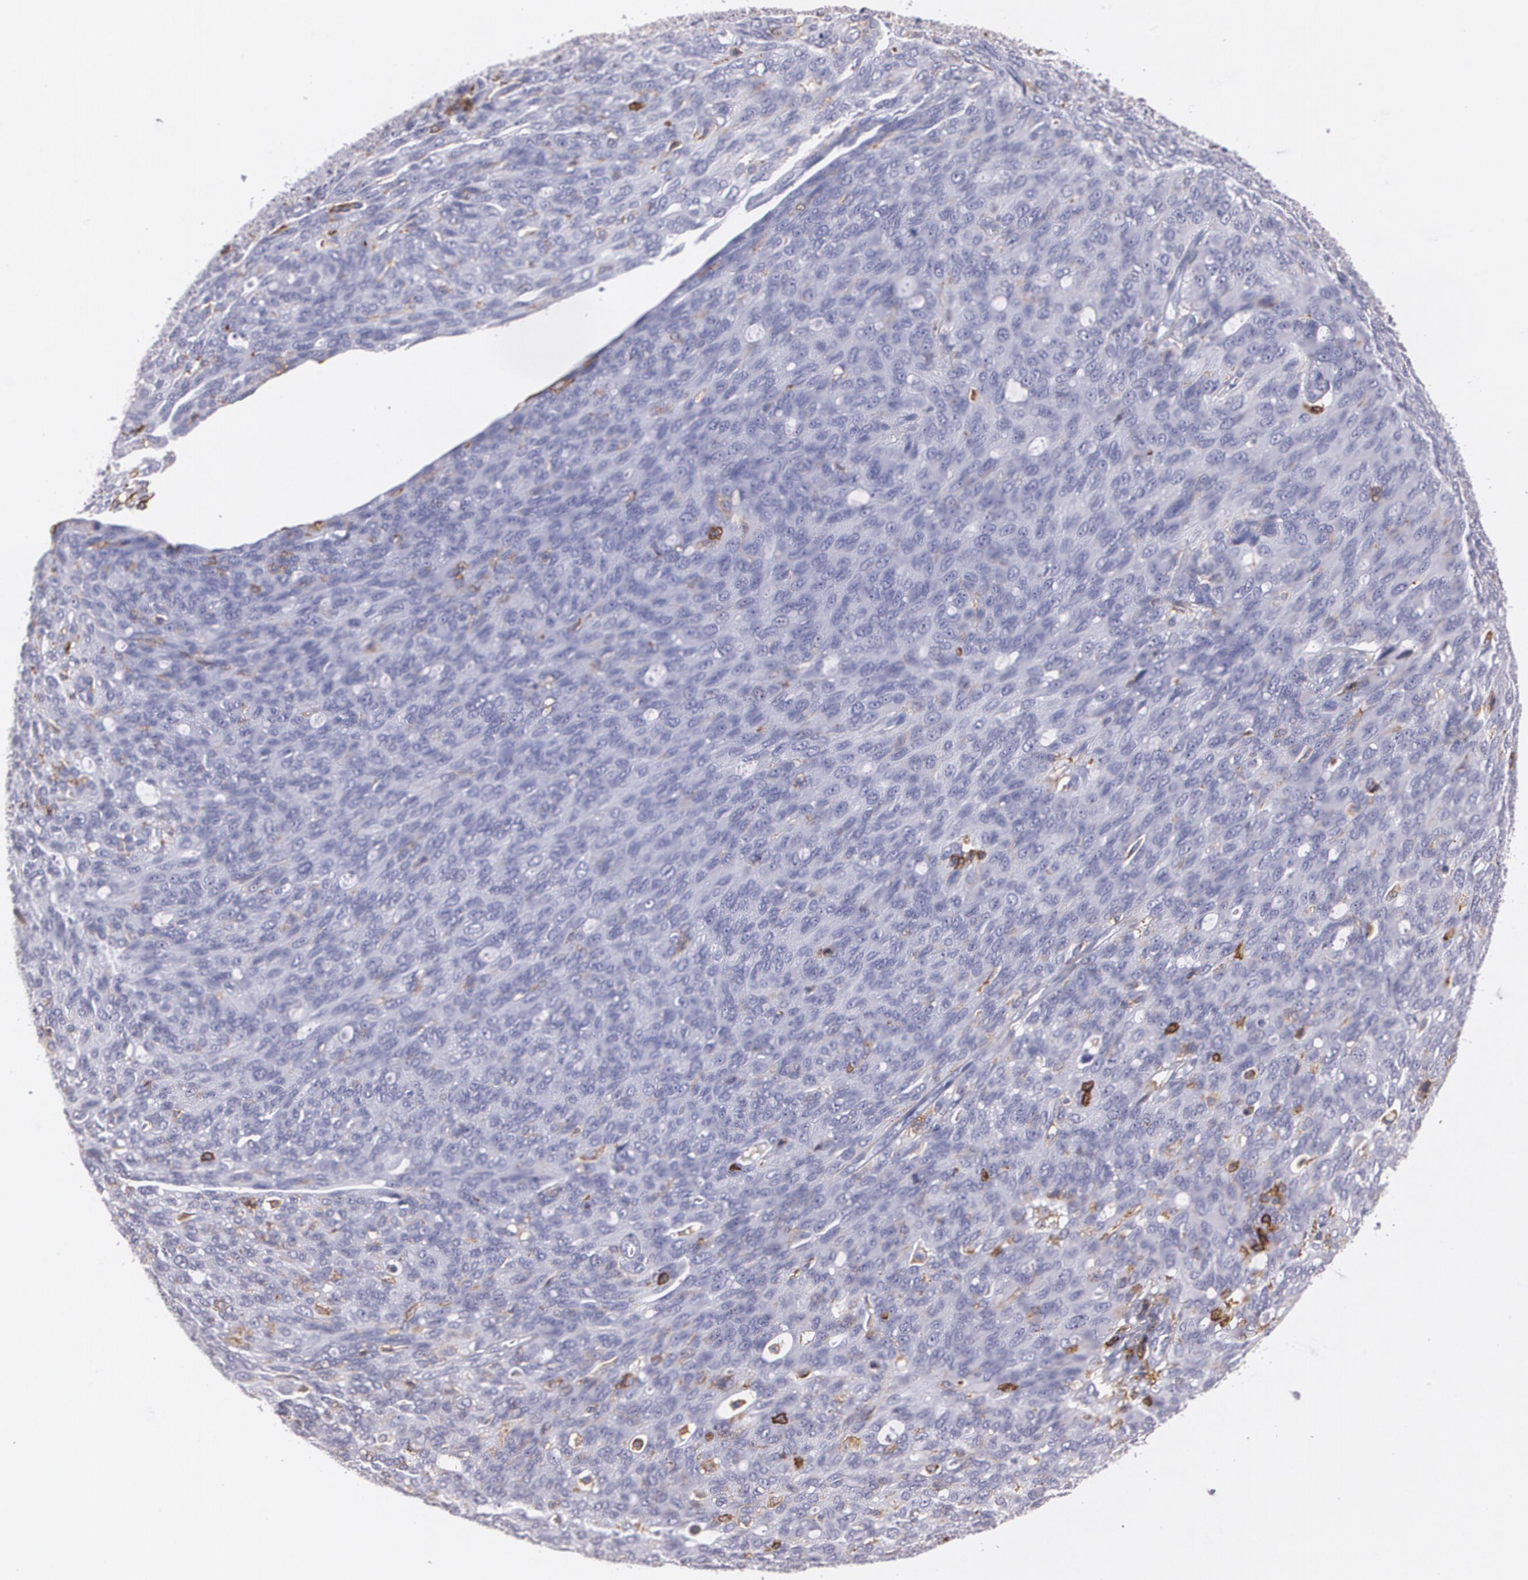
{"staining": {"intensity": "negative", "quantity": "none", "location": "none"}, "tissue": "ovarian cancer", "cell_type": "Tumor cells", "image_type": "cancer", "snomed": [{"axis": "morphology", "description": "Carcinoma, endometroid"}, {"axis": "topography", "description": "Ovary"}], "caption": "Immunohistochemical staining of human endometroid carcinoma (ovarian) displays no significant positivity in tumor cells.", "gene": "PTPRC", "patient": {"sex": "female", "age": 60}}